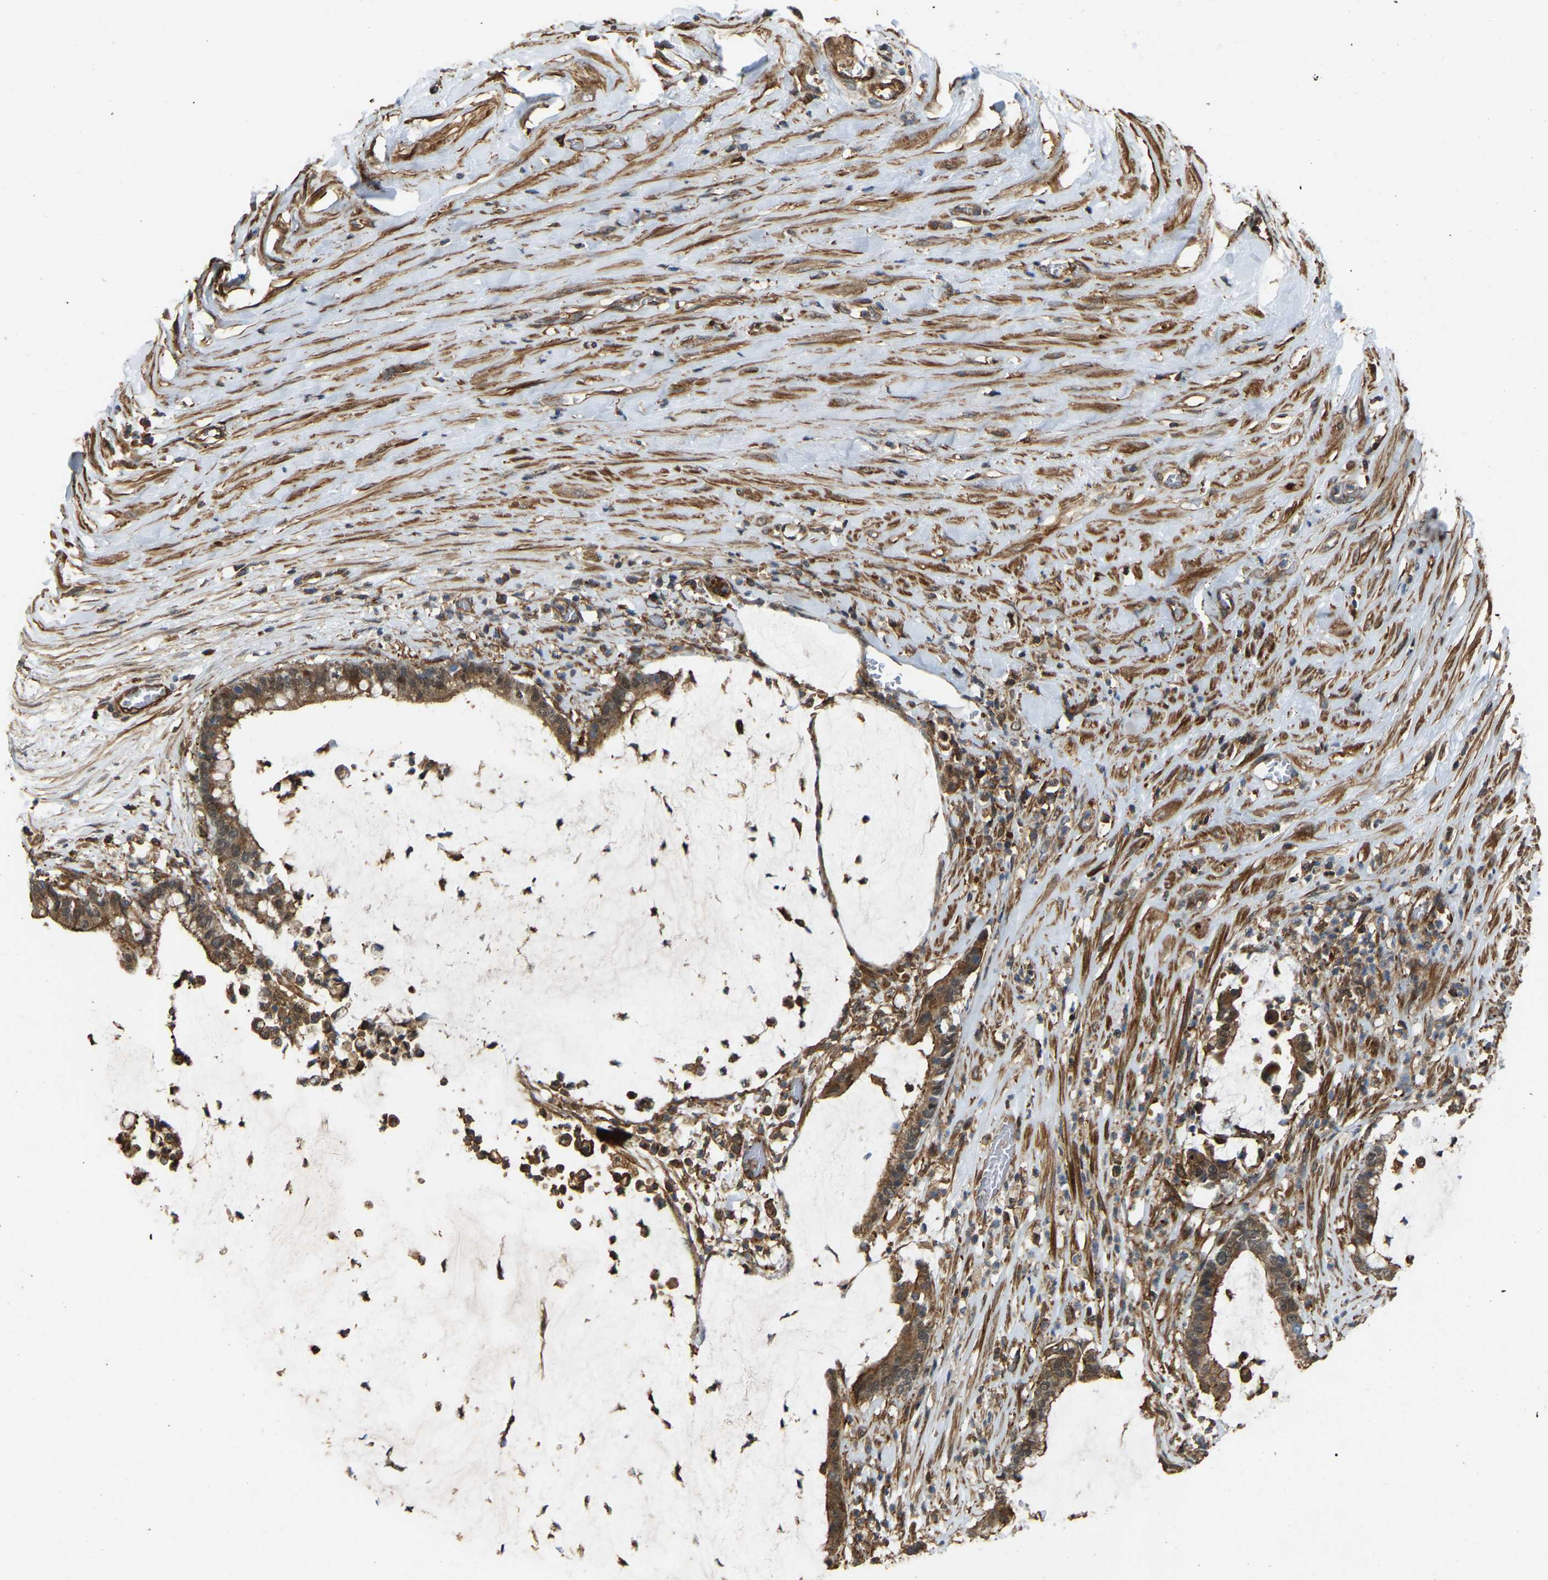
{"staining": {"intensity": "moderate", "quantity": ">75%", "location": "cytoplasmic/membranous"}, "tissue": "pancreatic cancer", "cell_type": "Tumor cells", "image_type": "cancer", "snomed": [{"axis": "morphology", "description": "Adenocarcinoma, NOS"}, {"axis": "topography", "description": "Pancreas"}], "caption": "Immunohistochemistry (IHC) photomicrograph of neoplastic tissue: pancreatic adenocarcinoma stained using immunohistochemistry exhibits medium levels of moderate protein expression localized specifically in the cytoplasmic/membranous of tumor cells, appearing as a cytoplasmic/membranous brown color.", "gene": "SAMD9L", "patient": {"sex": "male", "age": 41}}